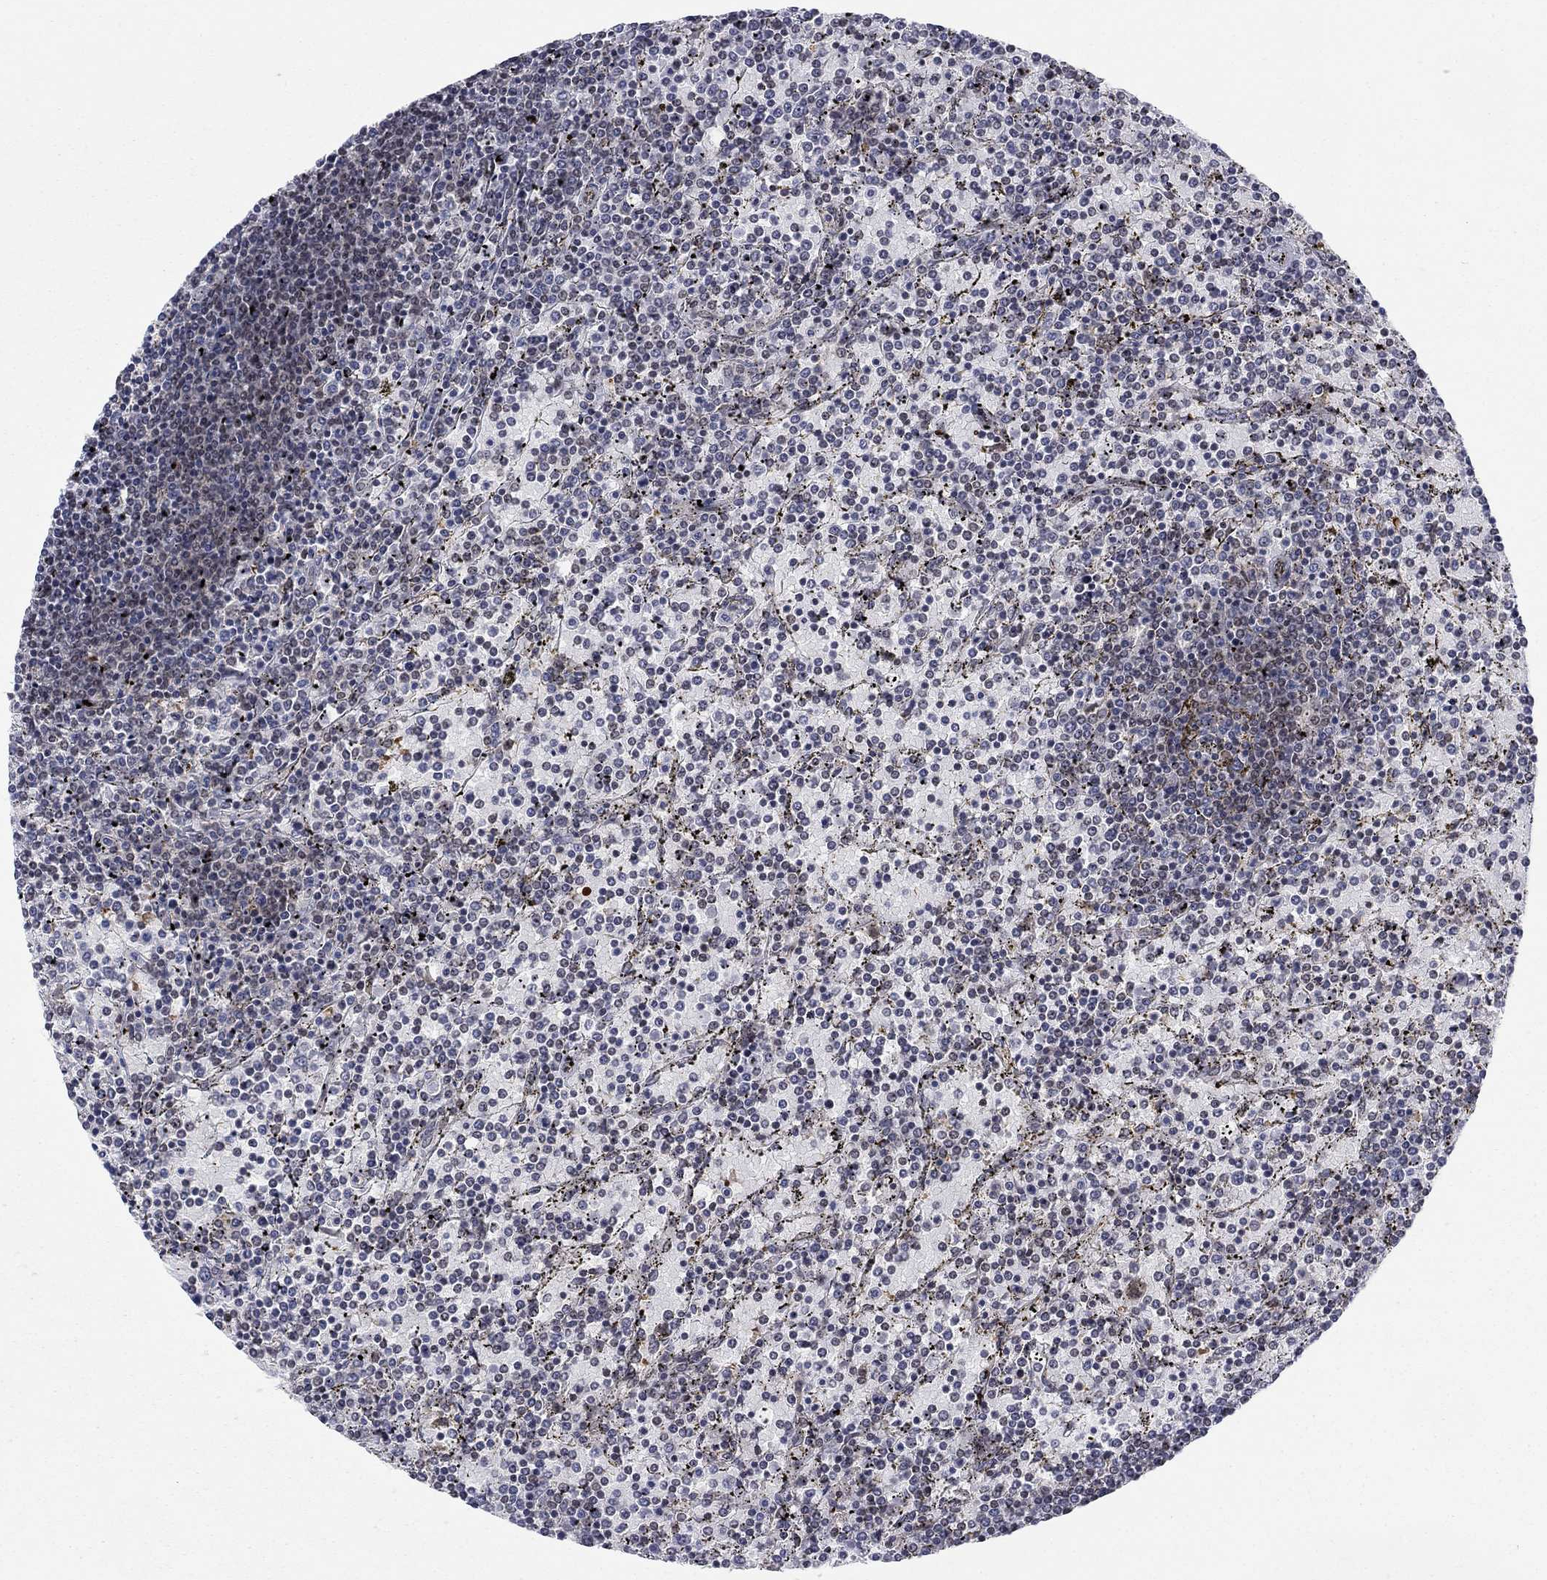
{"staining": {"intensity": "negative", "quantity": "none", "location": "none"}, "tissue": "lymphoma", "cell_type": "Tumor cells", "image_type": "cancer", "snomed": [{"axis": "morphology", "description": "Malignant lymphoma, non-Hodgkin's type, Low grade"}, {"axis": "topography", "description": "Spleen"}], "caption": "Micrograph shows no significant protein expression in tumor cells of lymphoma.", "gene": "FYTTD1", "patient": {"sex": "female", "age": 77}}